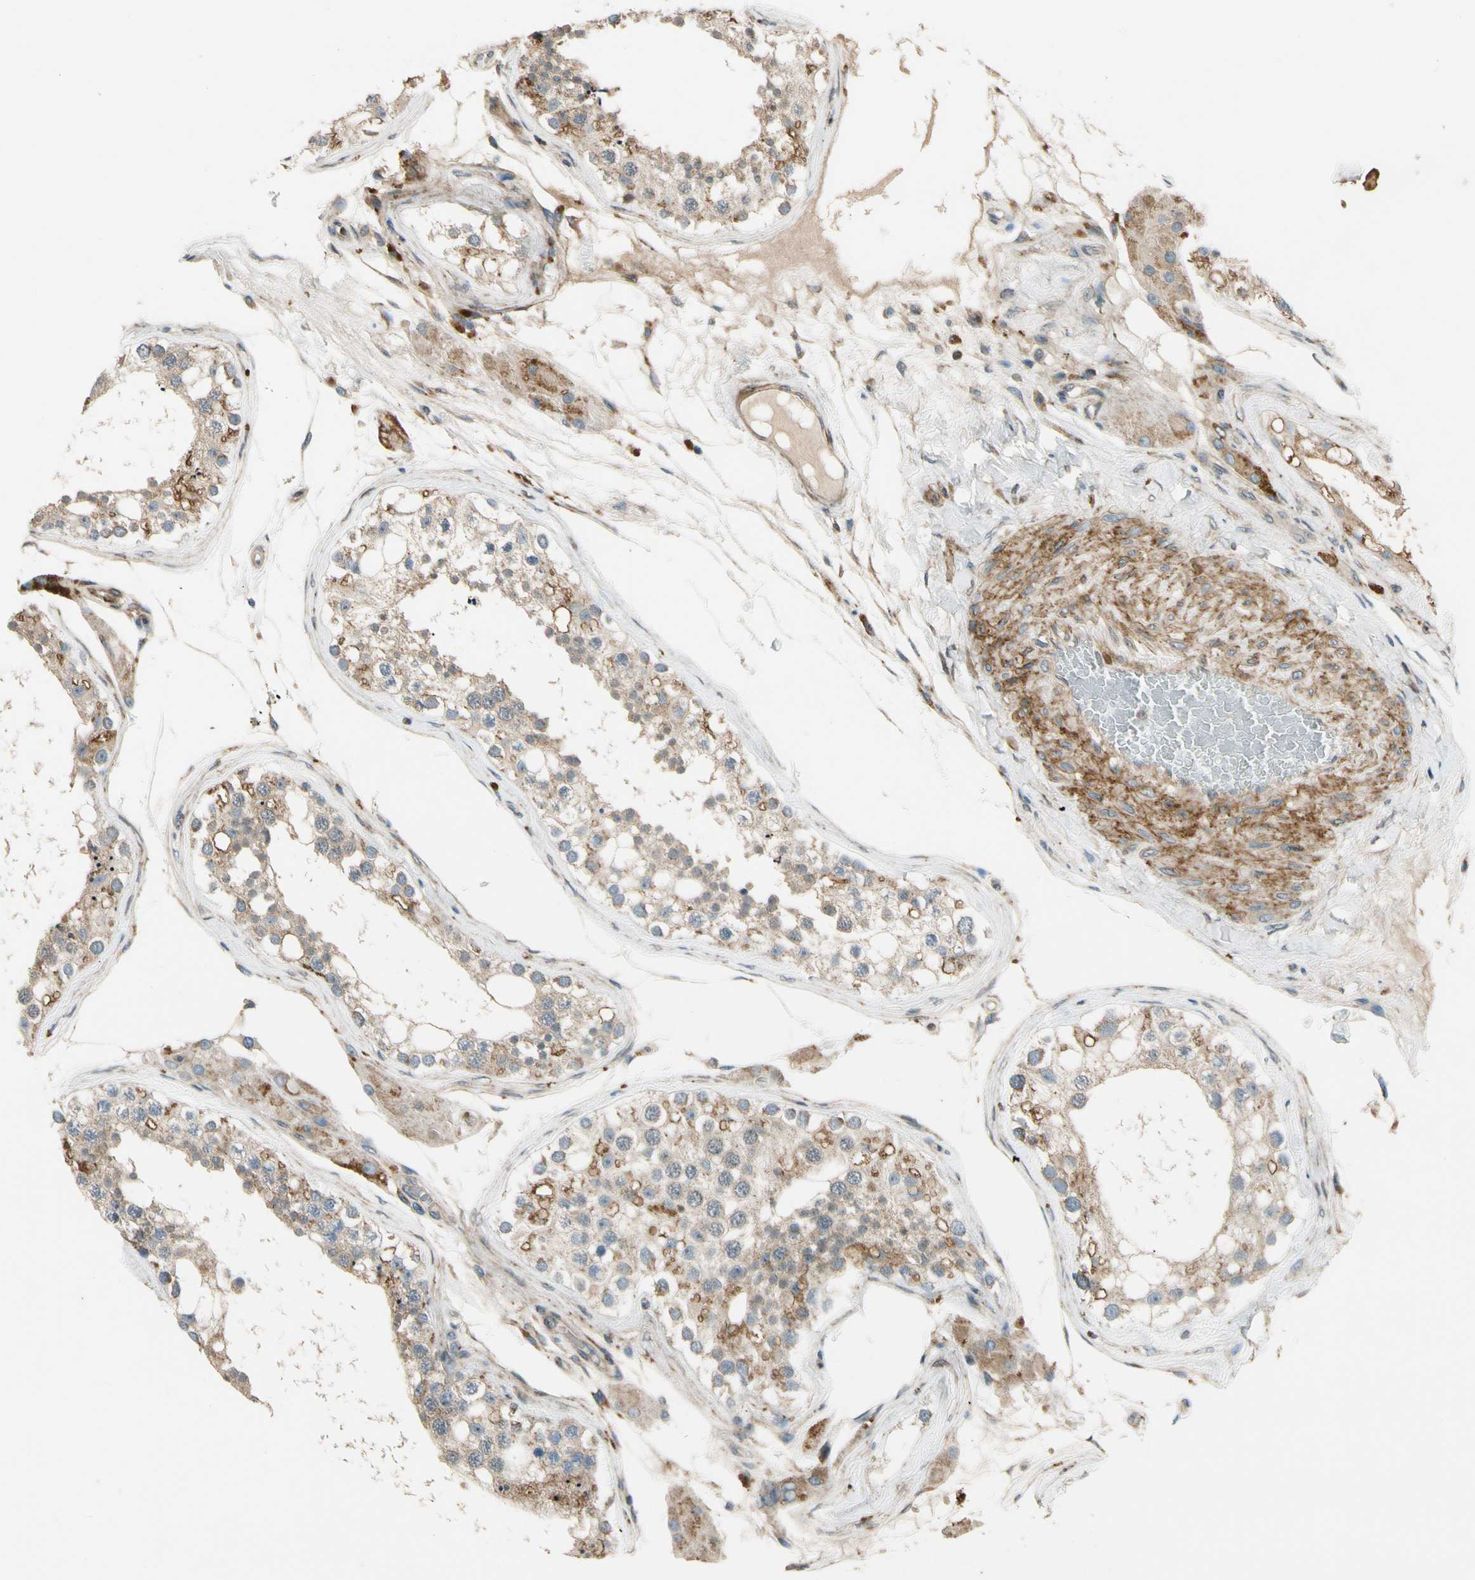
{"staining": {"intensity": "weak", "quantity": "25%-75%", "location": "cytoplasmic/membranous"}, "tissue": "testis", "cell_type": "Cells in seminiferous ducts", "image_type": "normal", "snomed": [{"axis": "morphology", "description": "Normal tissue, NOS"}, {"axis": "topography", "description": "Testis"}], "caption": "Benign testis demonstrates weak cytoplasmic/membranous positivity in approximately 25%-75% of cells in seminiferous ducts, visualized by immunohistochemistry.", "gene": "MST1R", "patient": {"sex": "male", "age": 68}}